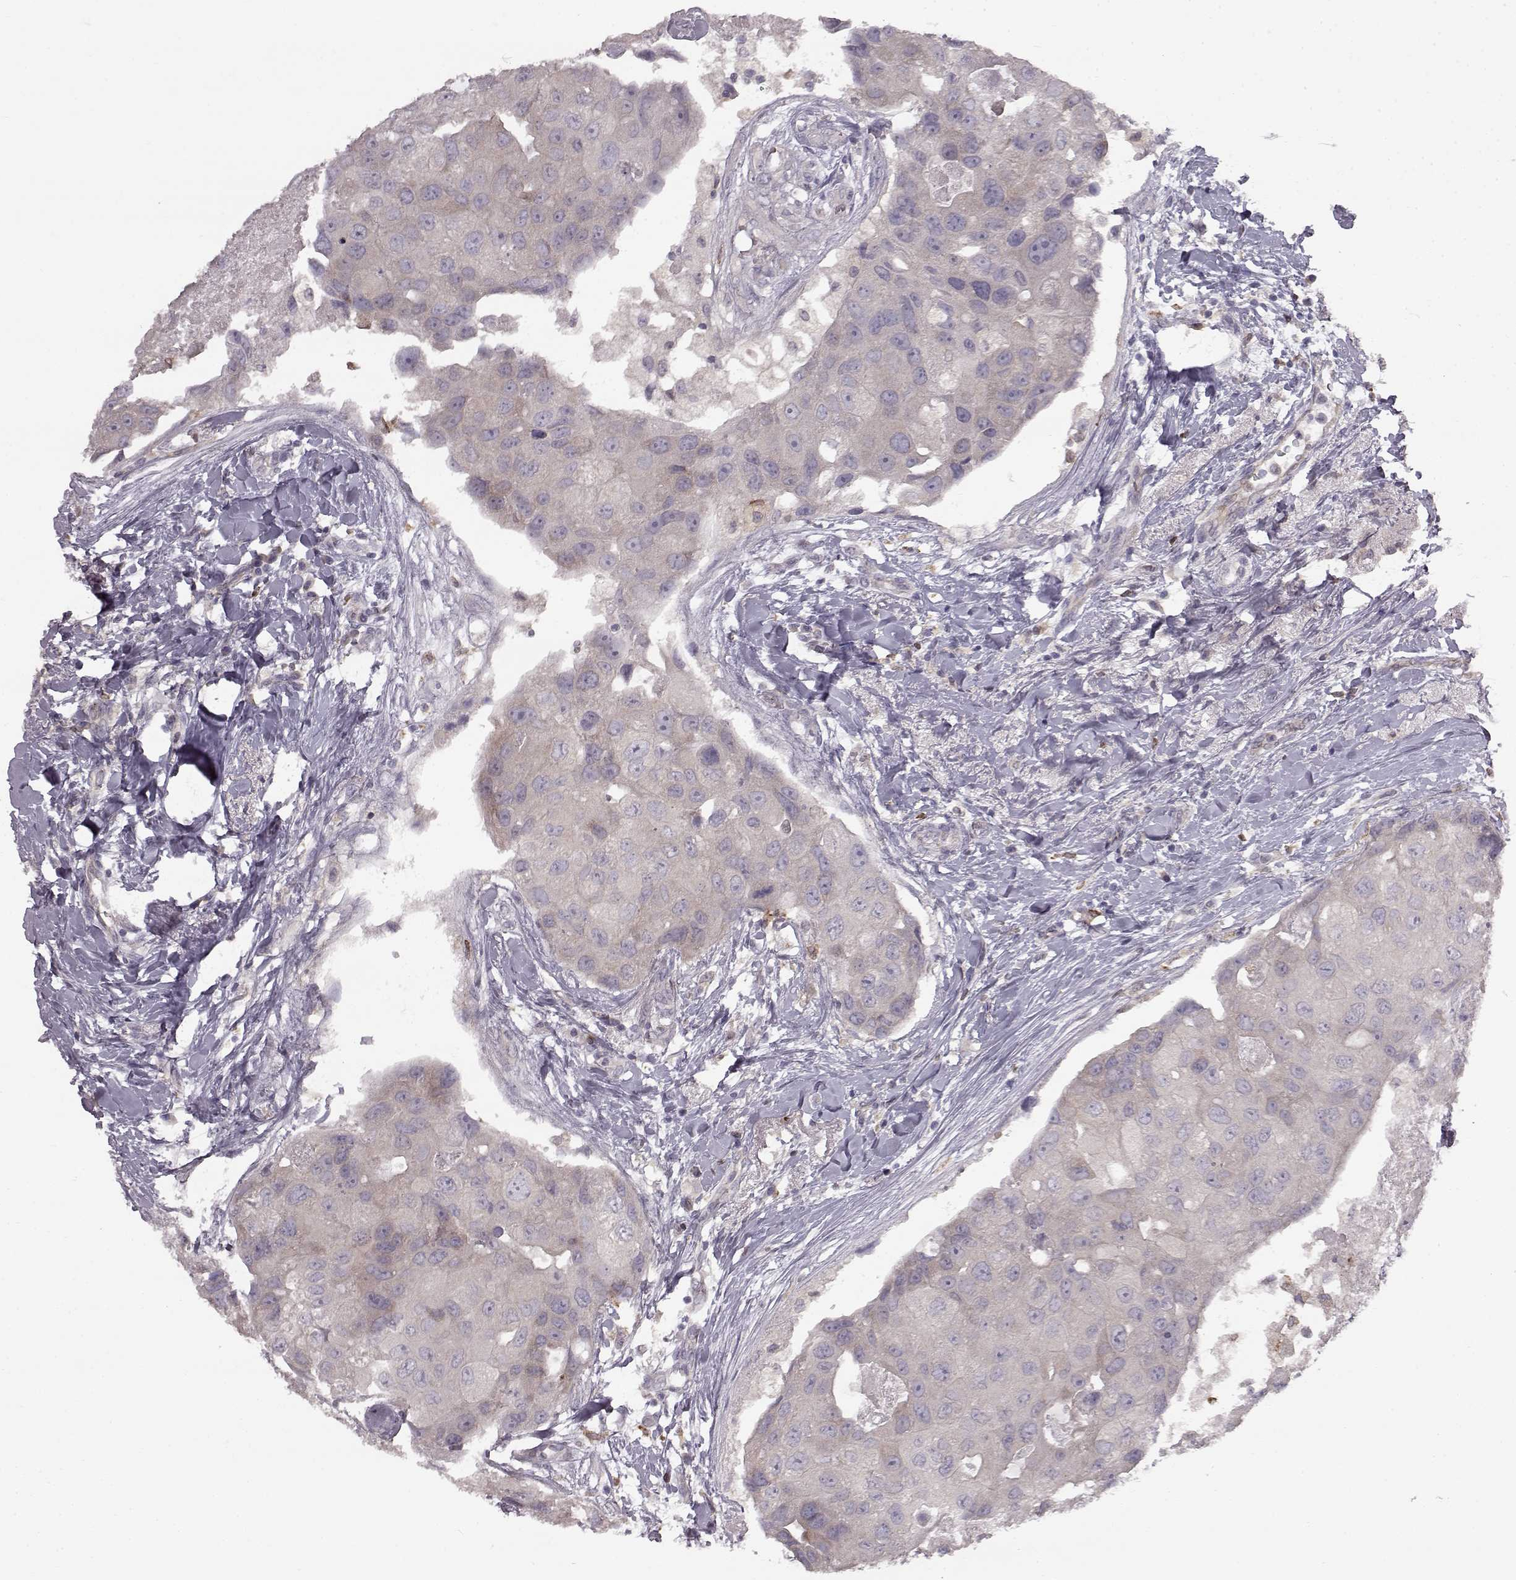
{"staining": {"intensity": "negative", "quantity": "none", "location": "none"}, "tissue": "breast cancer", "cell_type": "Tumor cells", "image_type": "cancer", "snomed": [{"axis": "morphology", "description": "Duct carcinoma"}, {"axis": "topography", "description": "Breast"}], "caption": "Protein analysis of breast cancer shows no significant staining in tumor cells.", "gene": "SPAG17", "patient": {"sex": "female", "age": 43}}